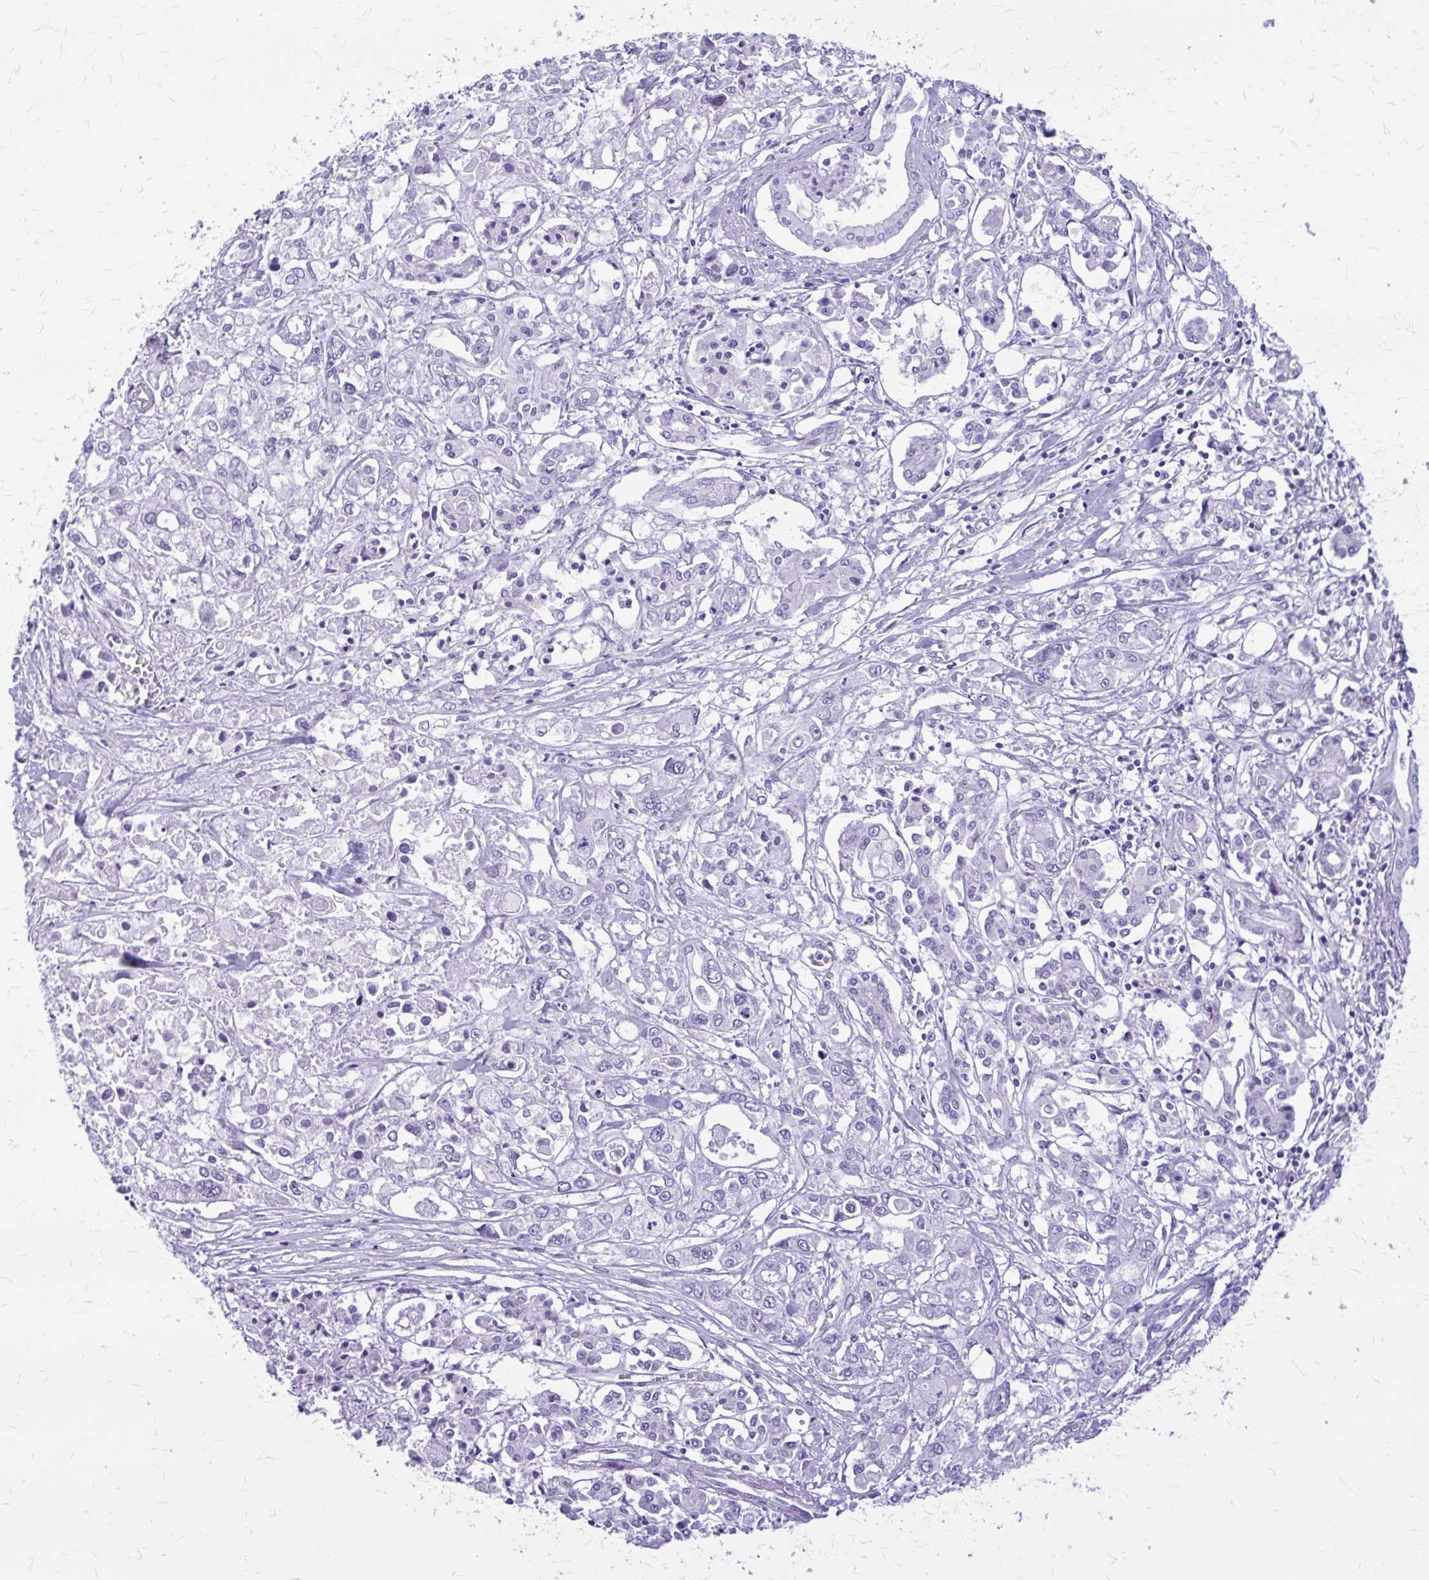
{"staining": {"intensity": "negative", "quantity": "none", "location": "none"}, "tissue": "pancreatic cancer", "cell_type": "Tumor cells", "image_type": "cancer", "snomed": [{"axis": "morphology", "description": "Adenocarcinoma, NOS"}, {"axis": "topography", "description": "Pancreas"}], "caption": "Tumor cells show no significant protein expression in pancreatic adenocarcinoma.", "gene": "KLHDC7A", "patient": {"sex": "male", "age": 71}}